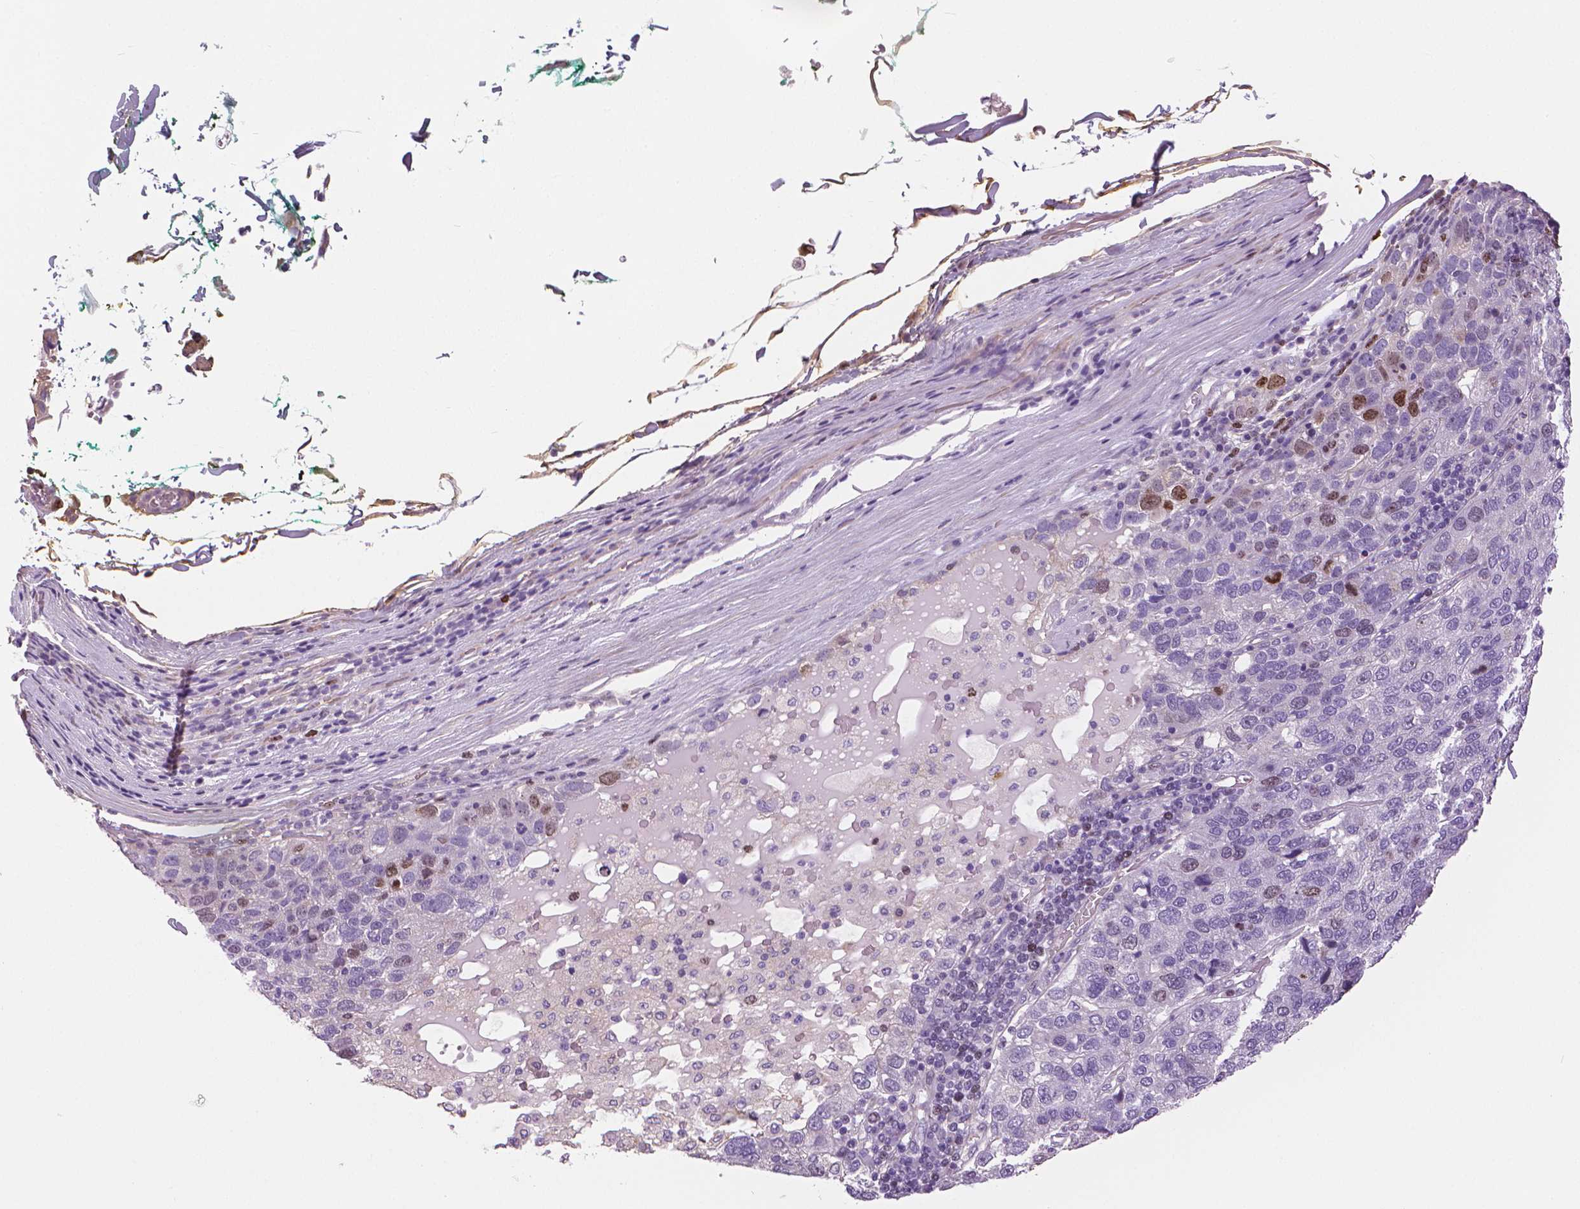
{"staining": {"intensity": "moderate", "quantity": "<25%", "location": "nuclear"}, "tissue": "pancreatic cancer", "cell_type": "Tumor cells", "image_type": "cancer", "snomed": [{"axis": "morphology", "description": "Adenocarcinoma, NOS"}, {"axis": "topography", "description": "Pancreas"}], "caption": "Immunohistochemistry (IHC) of pancreatic cancer (adenocarcinoma) exhibits low levels of moderate nuclear expression in approximately <25% of tumor cells.", "gene": "MKI67", "patient": {"sex": "female", "age": 61}}